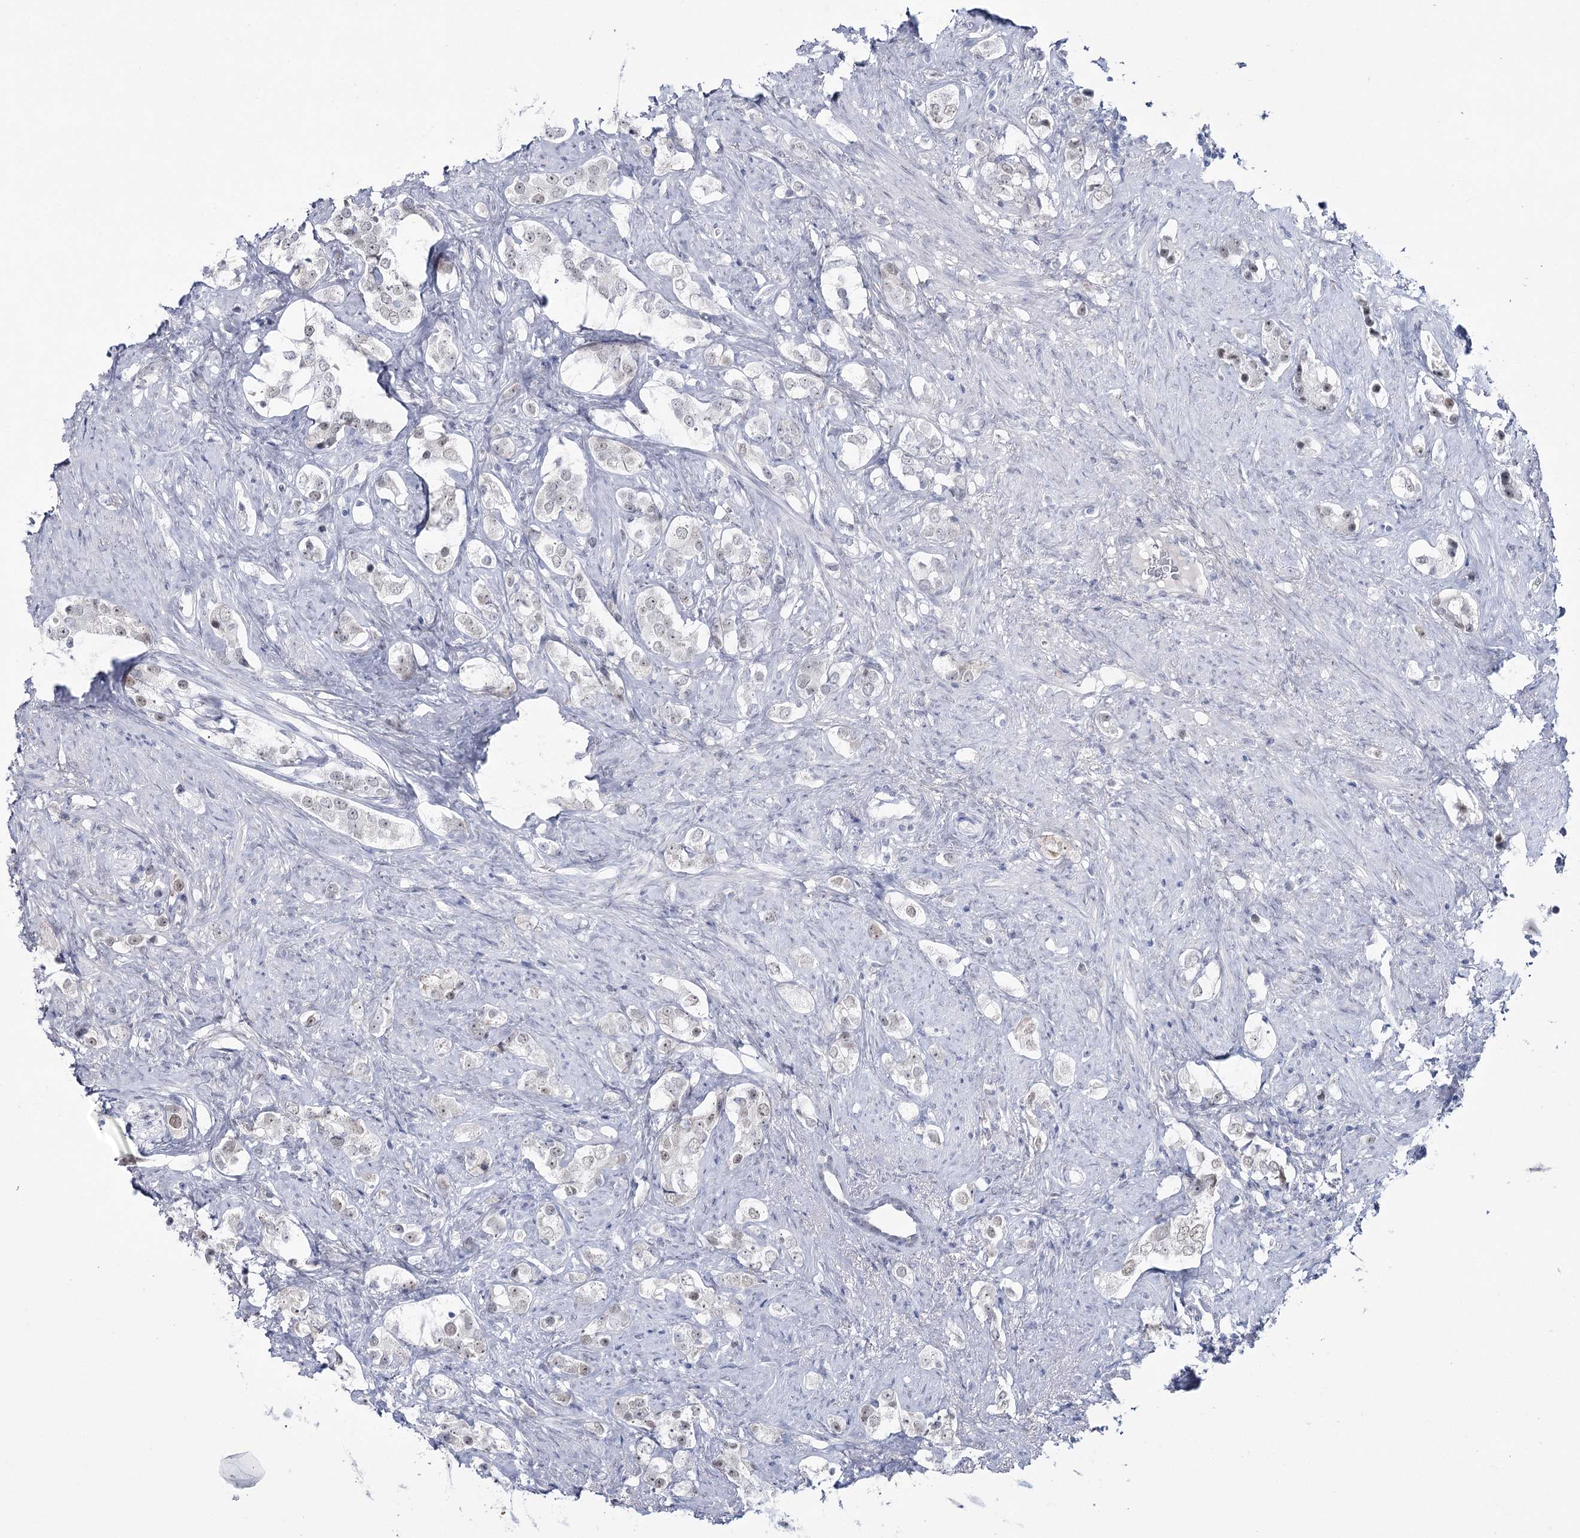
{"staining": {"intensity": "weak", "quantity": "25%-75%", "location": "nuclear"}, "tissue": "prostate cancer", "cell_type": "Tumor cells", "image_type": "cancer", "snomed": [{"axis": "morphology", "description": "Adenocarcinoma, High grade"}, {"axis": "topography", "description": "Prostate"}], "caption": "Prostate cancer (adenocarcinoma (high-grade)) was stained to show a protein in brown. There is low levels of weak nuclear expression in approximately 25%-75% of tumor cells.", "gene": "ZC3H8", "patient": {"sex": "male", "age": 63}}